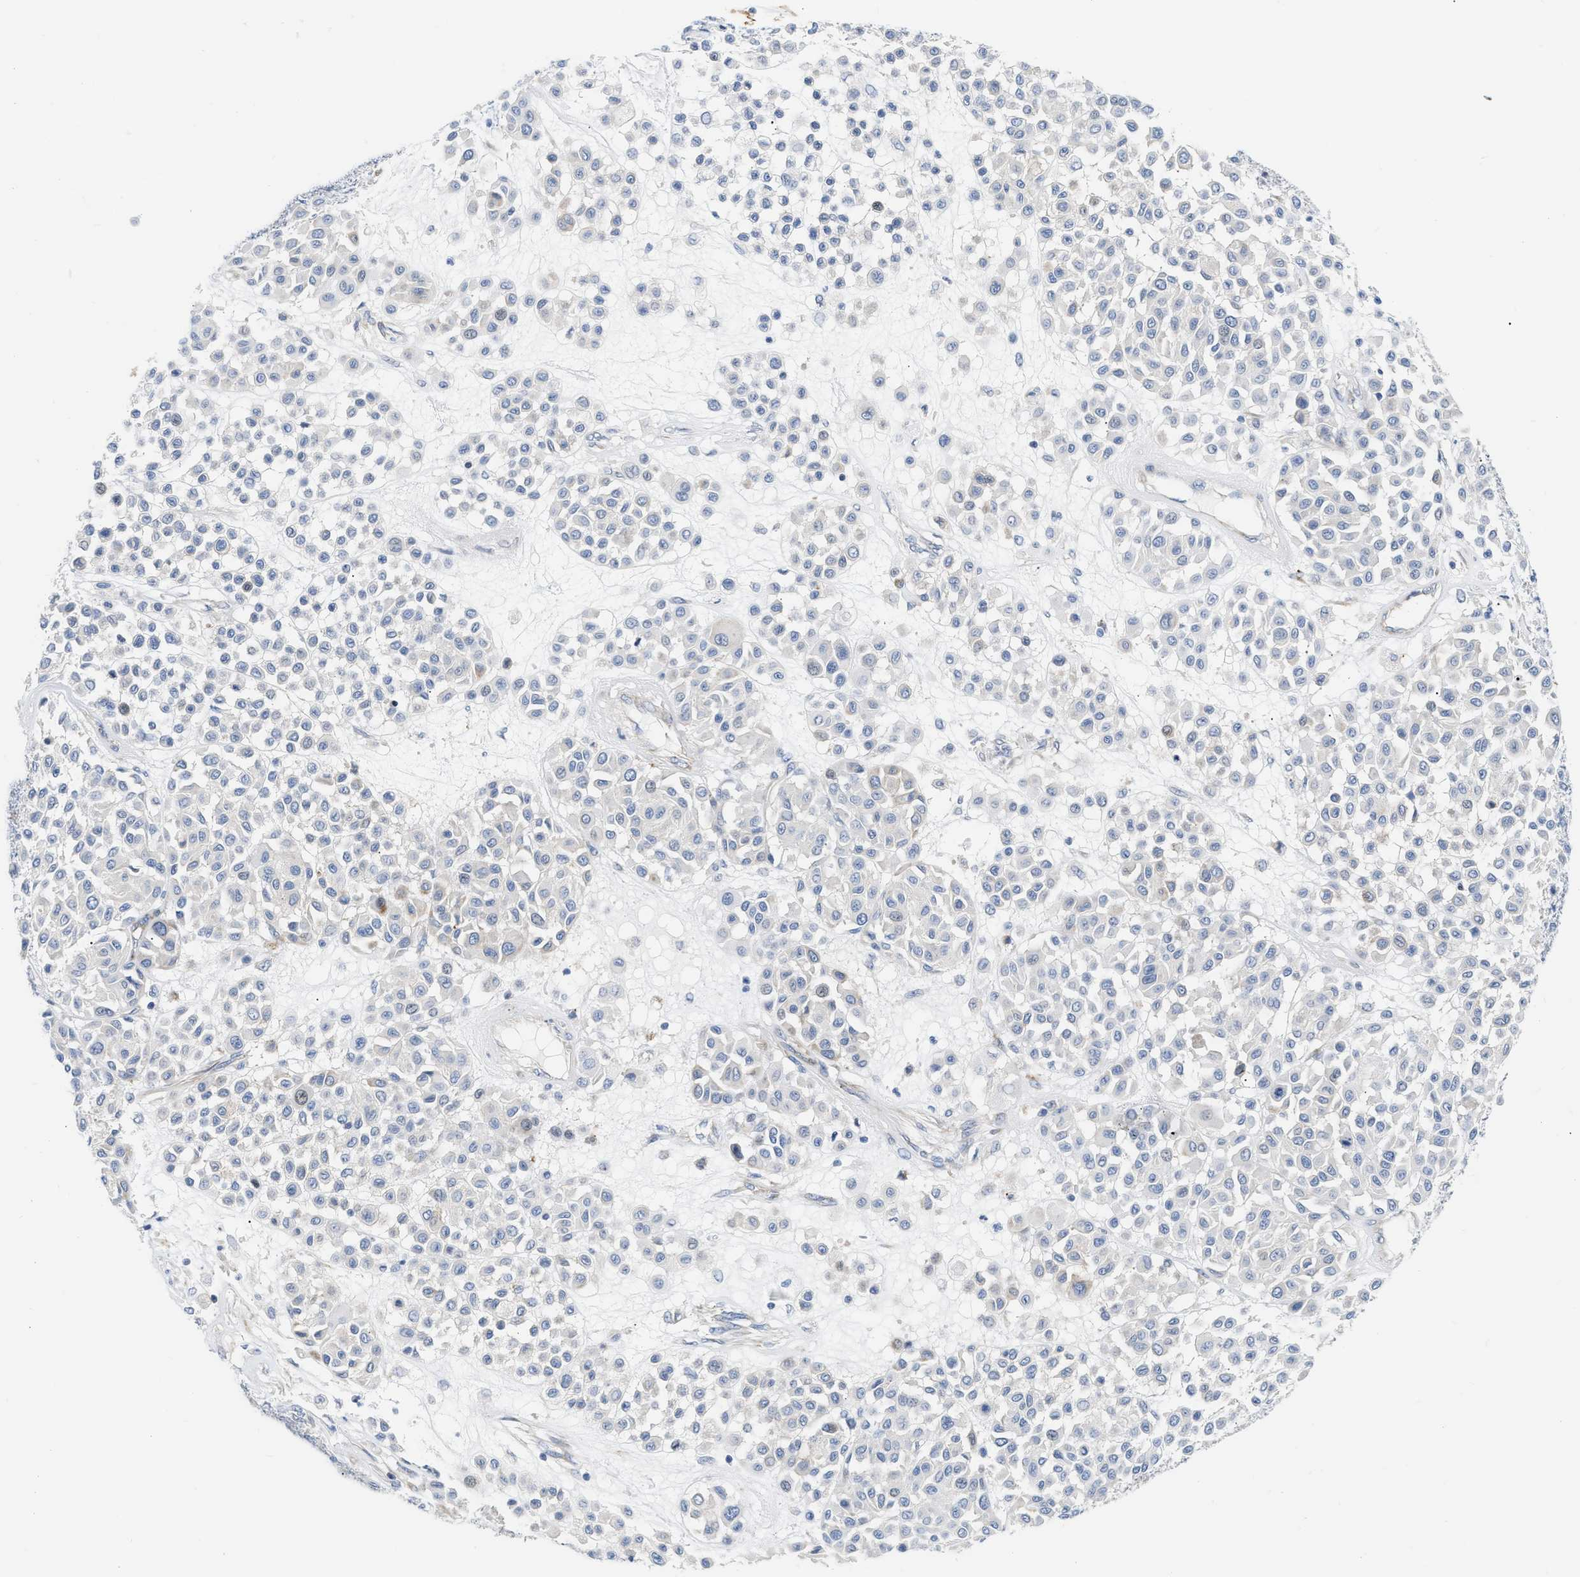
{"staining": {"intensity": "negative", "quantity": "none", "location": "none"}, "tissue": "melanoma", "cell_type": "Tumor cells", "image_type": "cancer", "snomed": [{"axis": "morphology", "description": "Malignant melanoma, Metastatic site"}, {"axis": "topography", "description": "Soft tissue"}], "caption": "IHC histopathology image of neoplastic tissue: malignant melanoma (metastatic site) stained with DAB (3,3'-diaminobenzidine) reveals no significant protein staining in tumor cells.", "gene": "FHL1", "patient": {"sex": "male", "age": 41}}